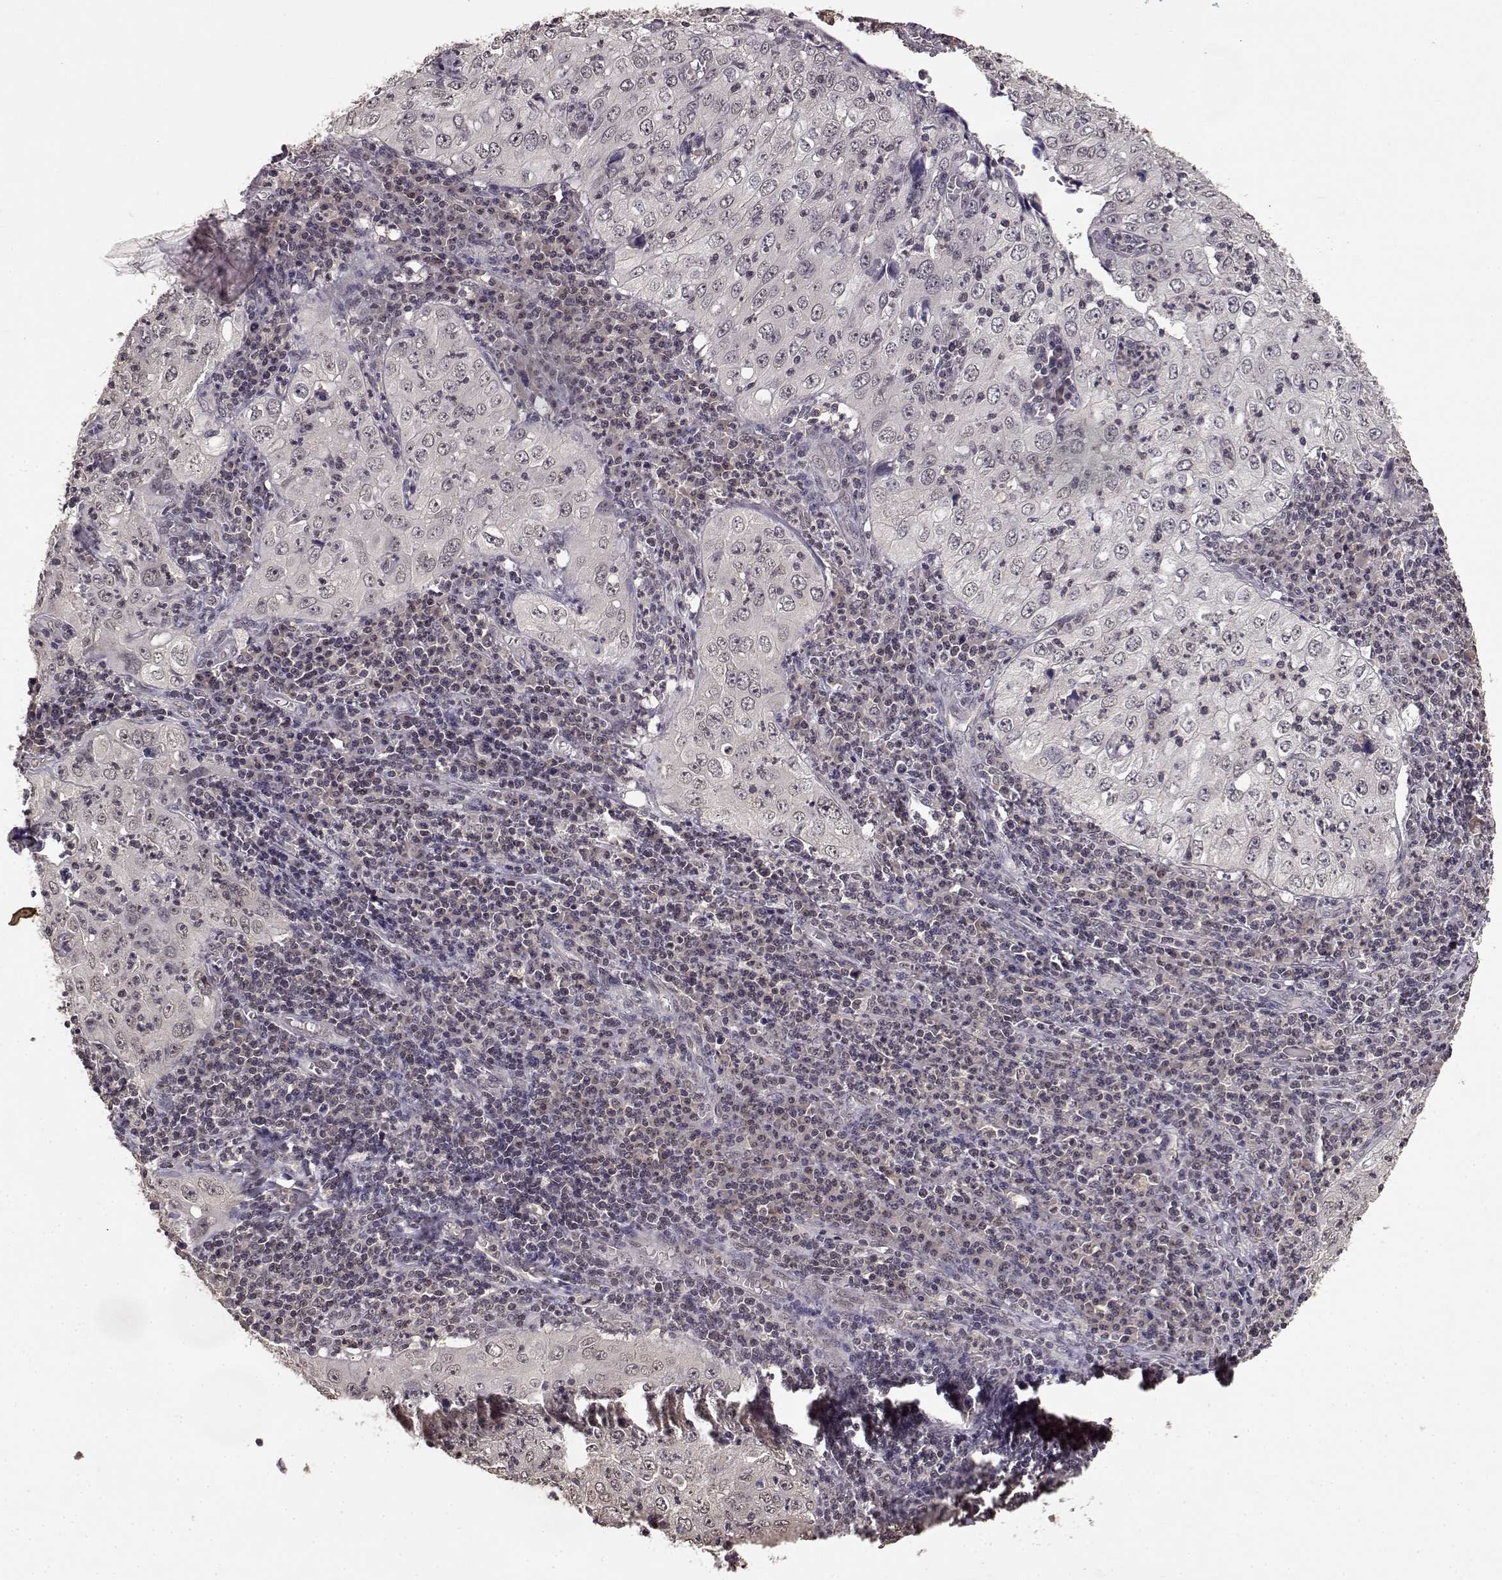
{"staining": {"intensity": "negative", "quantity": "none", "location": "none"}, "tissue": "cervical cancer", "cell_type": "Tumor cells", "image_type": "cancer", "snomed": [{"axis": "morphology", "description": "Squamous cell carcinoma, NOS"}, {"axis": "topography", "description": "Cervix"}], "caption": "Tumor cells show no significant staining in cervical cancer (squamous cell carcinoma).", "gene": "NTRK2", "patient": {"sex": "female", "age": 24}}